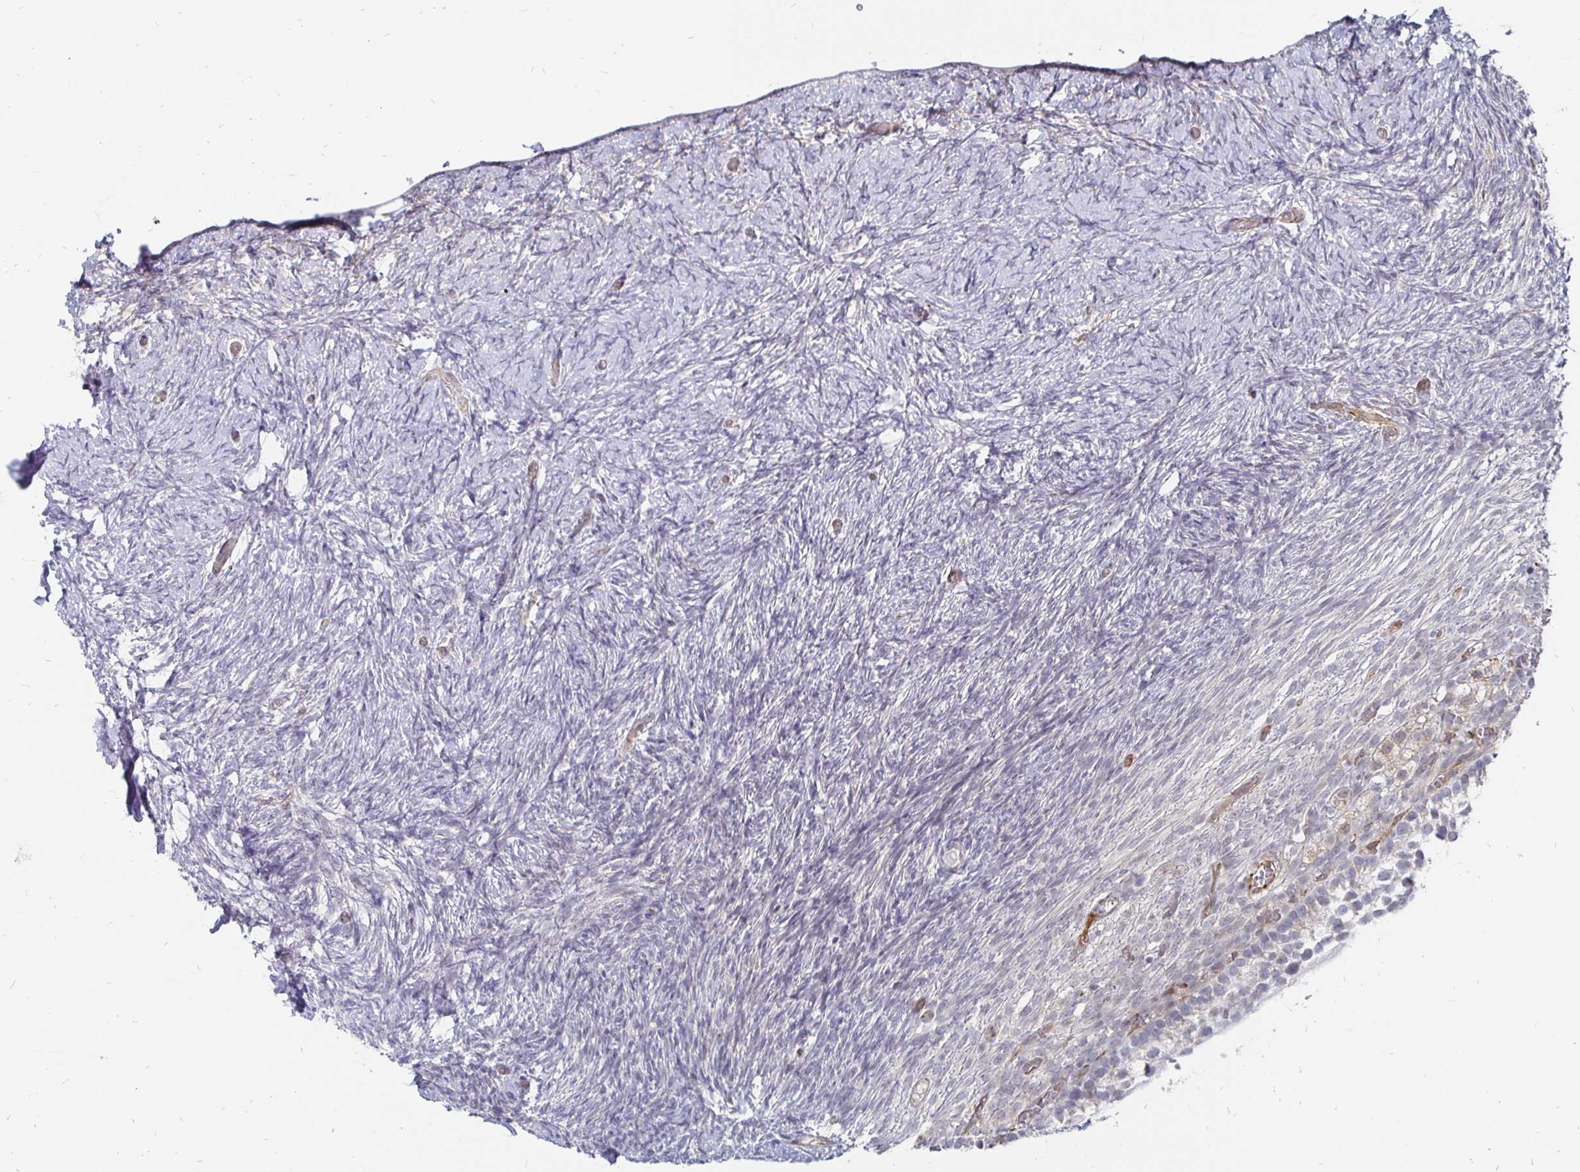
{"staining": {"intensity": "negative", "quantity": "none", "location": "none"}, "tissue": "ovary", "cell_type": "Ovarian stroma cells", "image_type": "normal", "snomed": [{"axis": "morphology", "description": "Normal tissue, NOS"}, {"axis": "topography", "description": "Ovary"}], "caption": "High power microscopy micrograph of an immunohistochemistry (IHC) photomicrograph of benign ovary, revealing no significant staining in ovarian stroma cells.", "gene": "CCDC85A", "patient": {"sex": "female", "age": 39}}